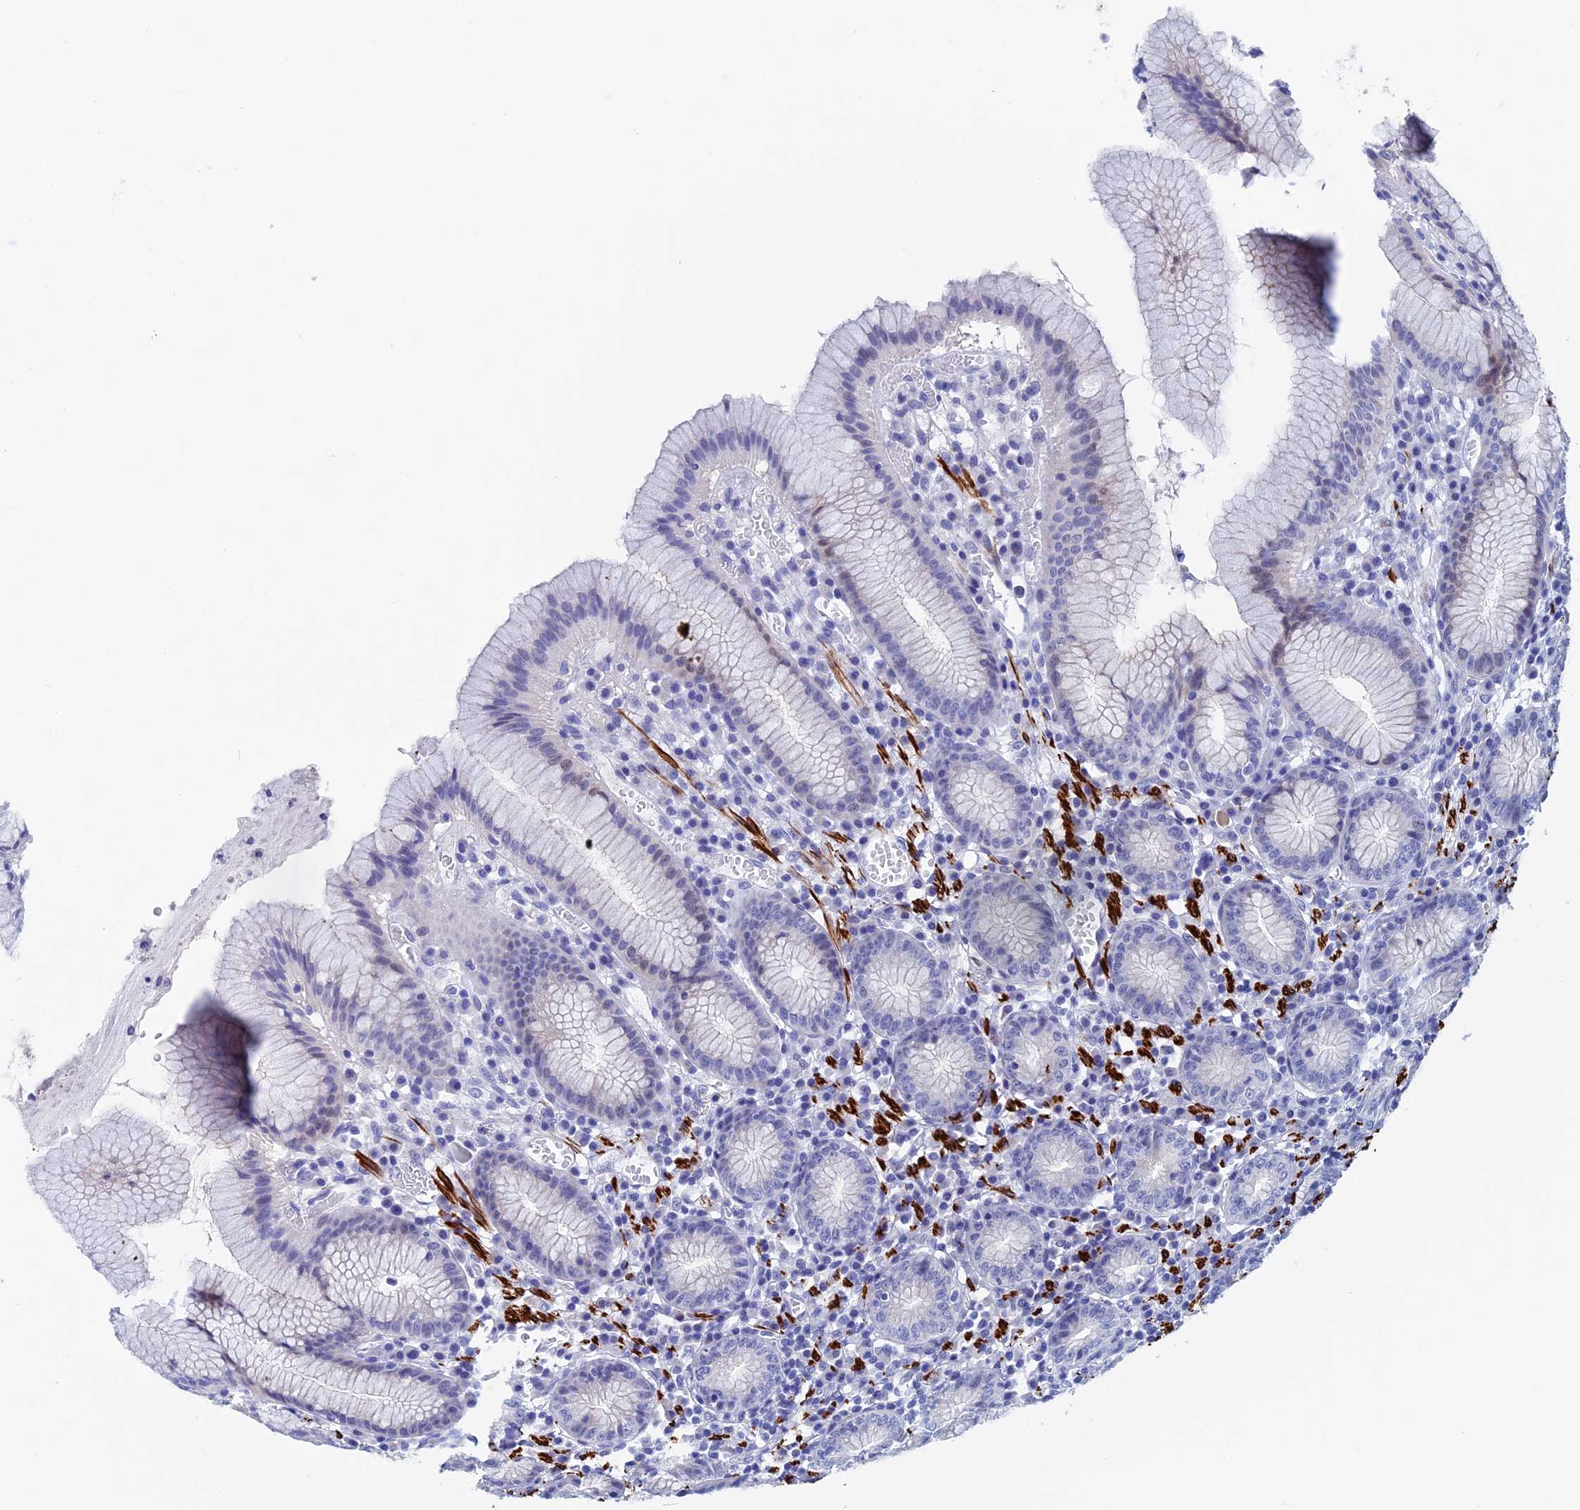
{"staining": {"intensity": "negative", "quantity": "none", "location": "none"}, "tissue": "stomach", "cell_type": "Glandular cells", "image_type": "normal", "snomed": [{"axis": "morphology", "description": "Normal tissue, NOS"}, {"axis": "topography", "description": "Stomach"}], "caption": "Glandular cells show no significant staining in normal stomach.", "gene": "WDR83", "patient": {"sex": "male", "age": 55}}